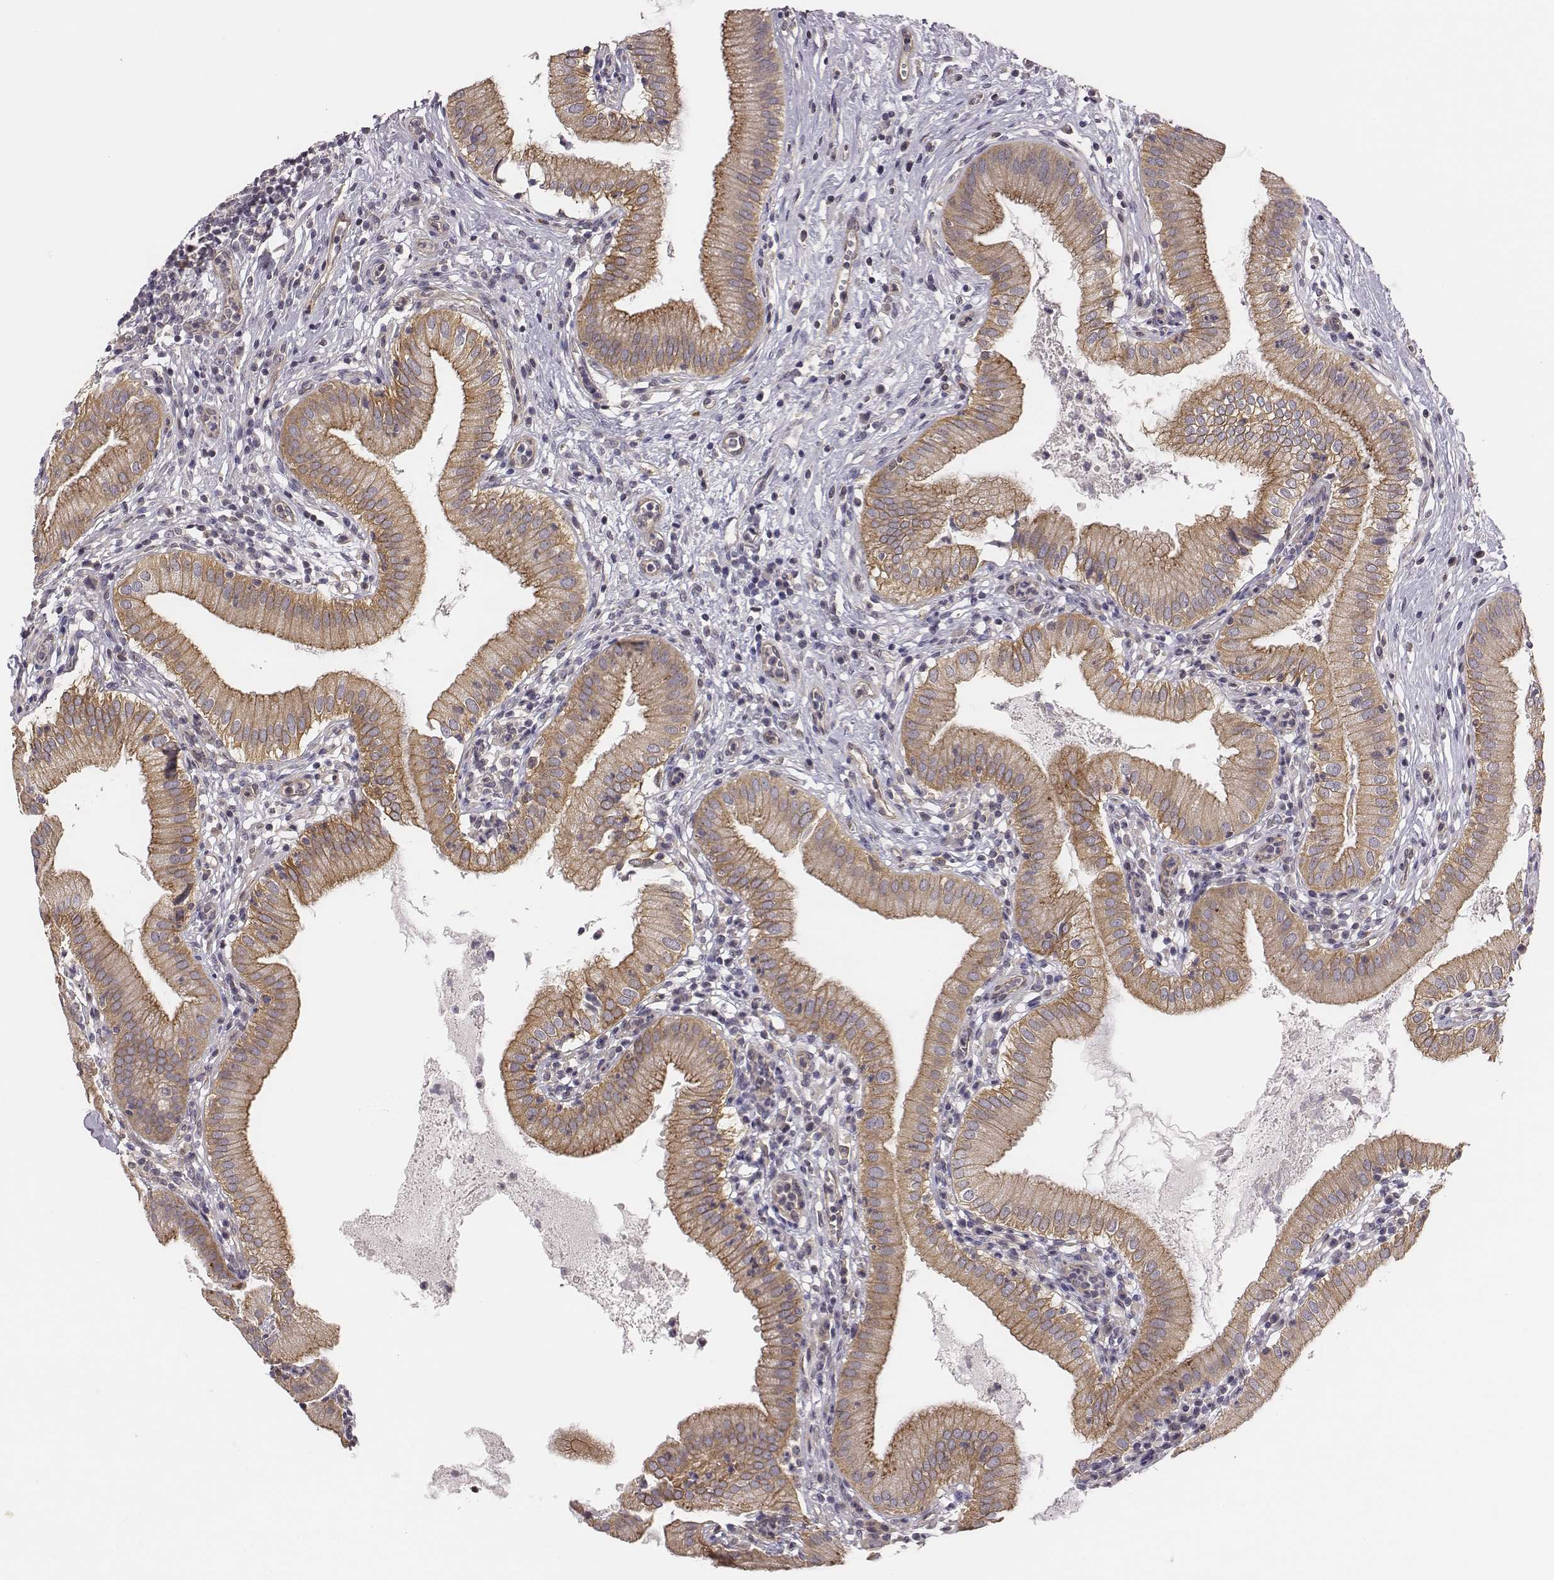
{"staining": {"intensity": "moderate", "quantity": ">75%", "location": "cytoplasmic/membranous"}, "tissue": "gallbladder", "cell_type": "Glandular cells", "image_type": "normal", "snomed": [{"axis": "morphology", "description": "Normal tissue, NOS"}, {"axis": "topography", "description": "Gallbladder"}], "caption": "This photomicrograph reveals normal gallbladder stained with immunohistochemistry (IHC) to label a protein in brown. The cytoplasmic/membranous of glandular cells show moderate positivity for the protein. Nuclei are counter-stained blue.", "gene": "SCARF1", "patient": {"sex": "female", "age": 65}}